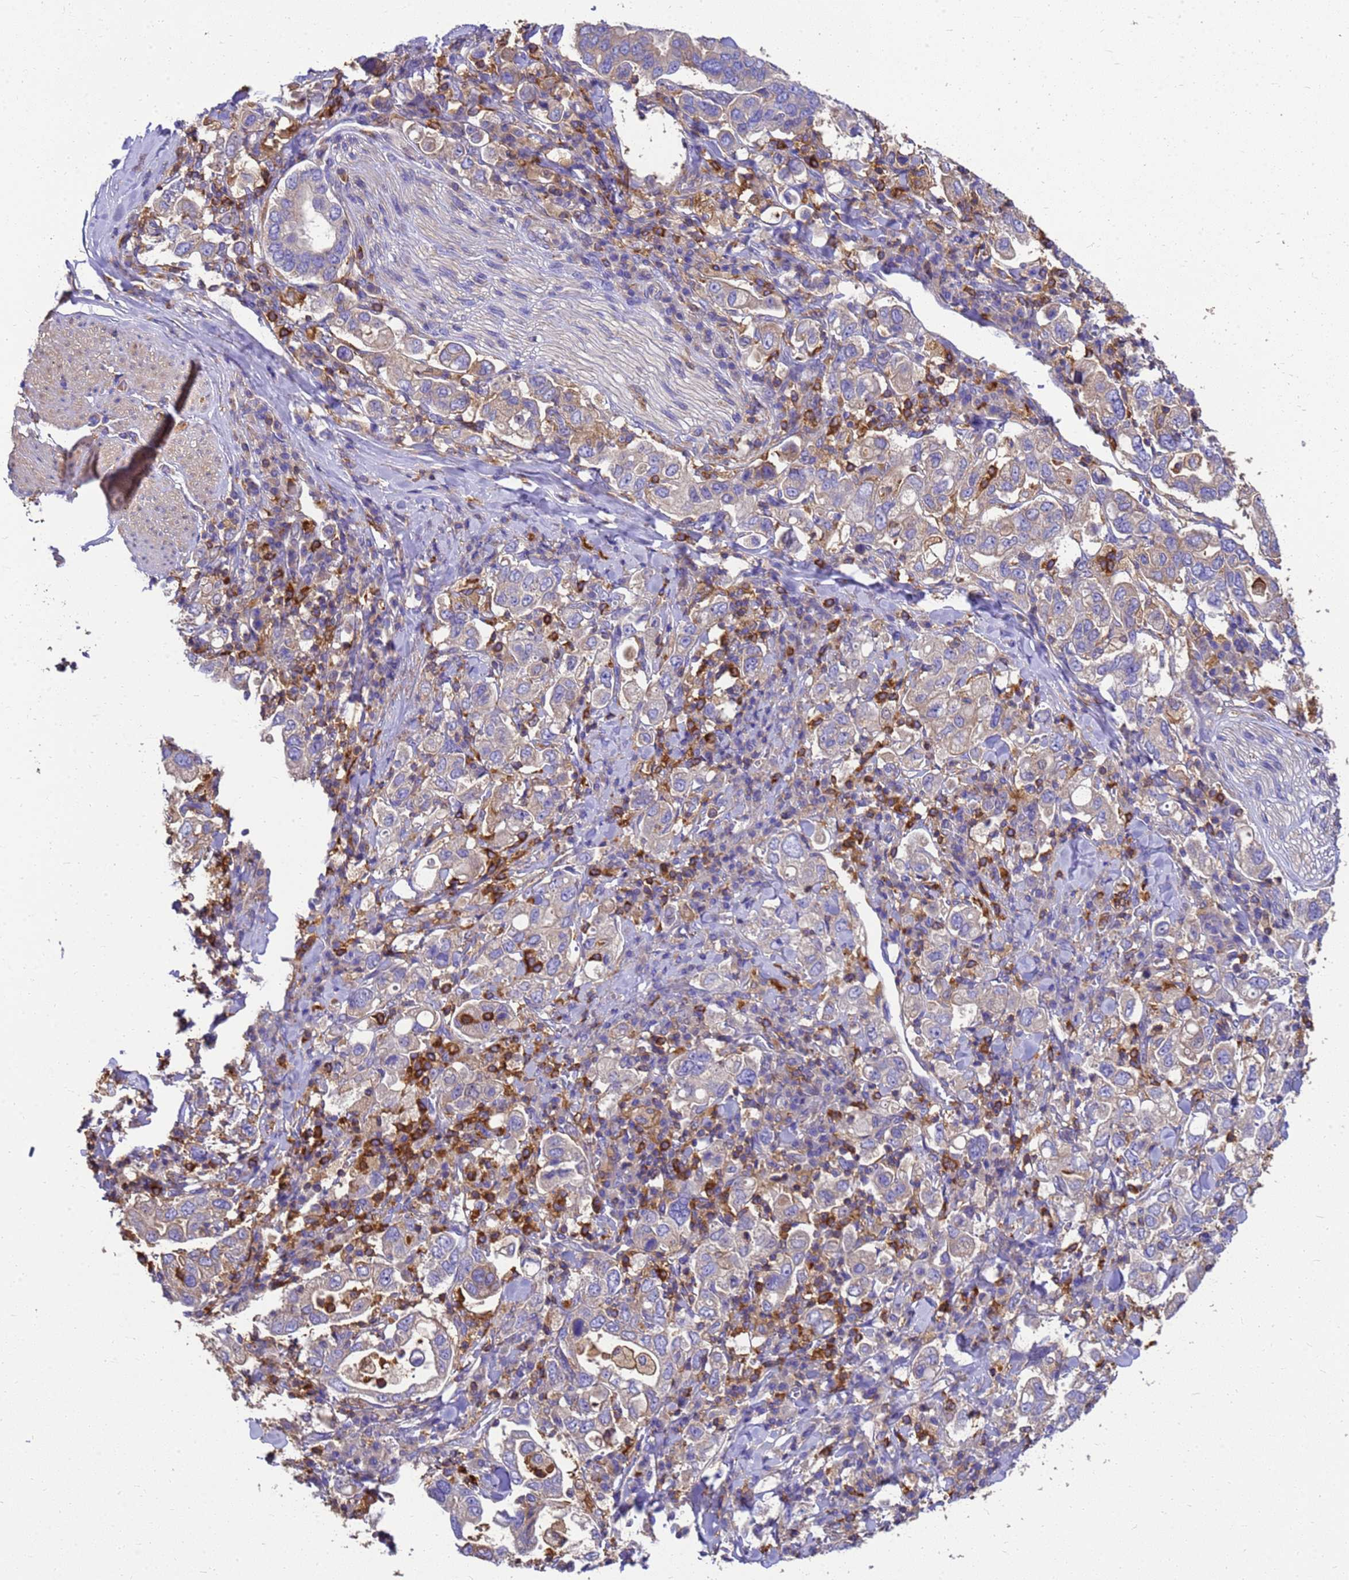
{"staining": {"intensity": "negative", "quantity": "none", "location": "none"}, "tissue": "stomach cancer", "cell_type": "Tumor cells", "image_type": "cancer", "snomed": [{"axis": "morphology", "description": "Adenocarcinoma, NOS"}, {"axis": "topography", "description": "Stomach, upper"}], "caption": "This is a image of immunohistochemistry staining of stomach cancer (adenocarcinoma), which shows no expression in tumor cells. (Stains: DAB immunohistochemistry with hematoxylin counter stain, Microscopy: brightfield microscopy at high magnification).", "gene": "ZNF235", "patient": {"sex": "male", "age": 62}}